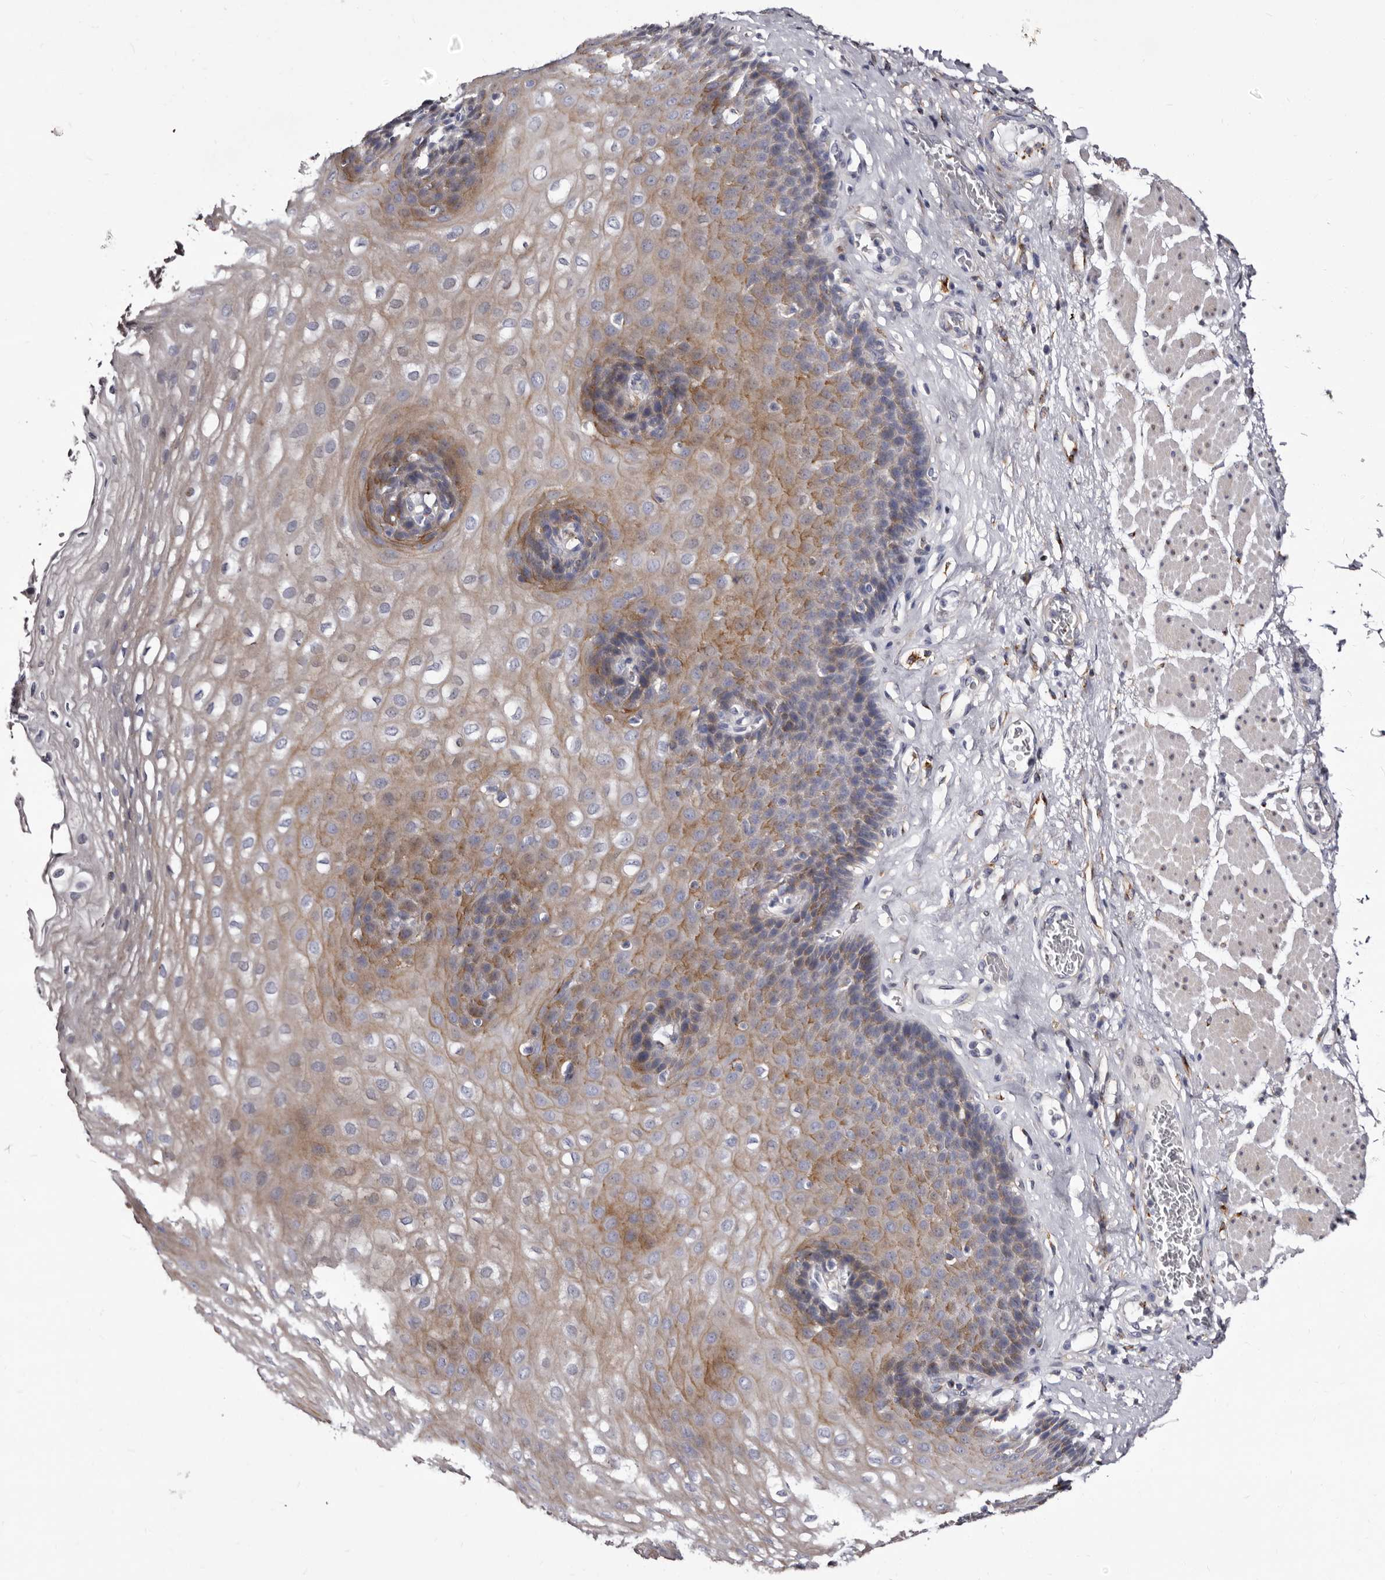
{"staining": {"intensity": "moderate", "quantity": "25%-75%", "location": "cytoplasmic/membranous"}, "tissue": "esophagus", "cell_type": "Squamous epithelial cells", "image_type": "normal", "snomed": [{"axis": "morphology", "description": "Normal tissue, NOS"}, {"axis": "topography", "description": "Esophagus"}], "caption": "Unremarkable esophagus exhibits moderate cytoplasmic/membranous positivity in approximately 25%-75% of squamous epithelial cells Immunohistochemistry (ihc) stains the protein of interest in brown and the nuclei are stained blue..", "gene": "AUNIP", "patient": {"sex": "female", "age": 66}}